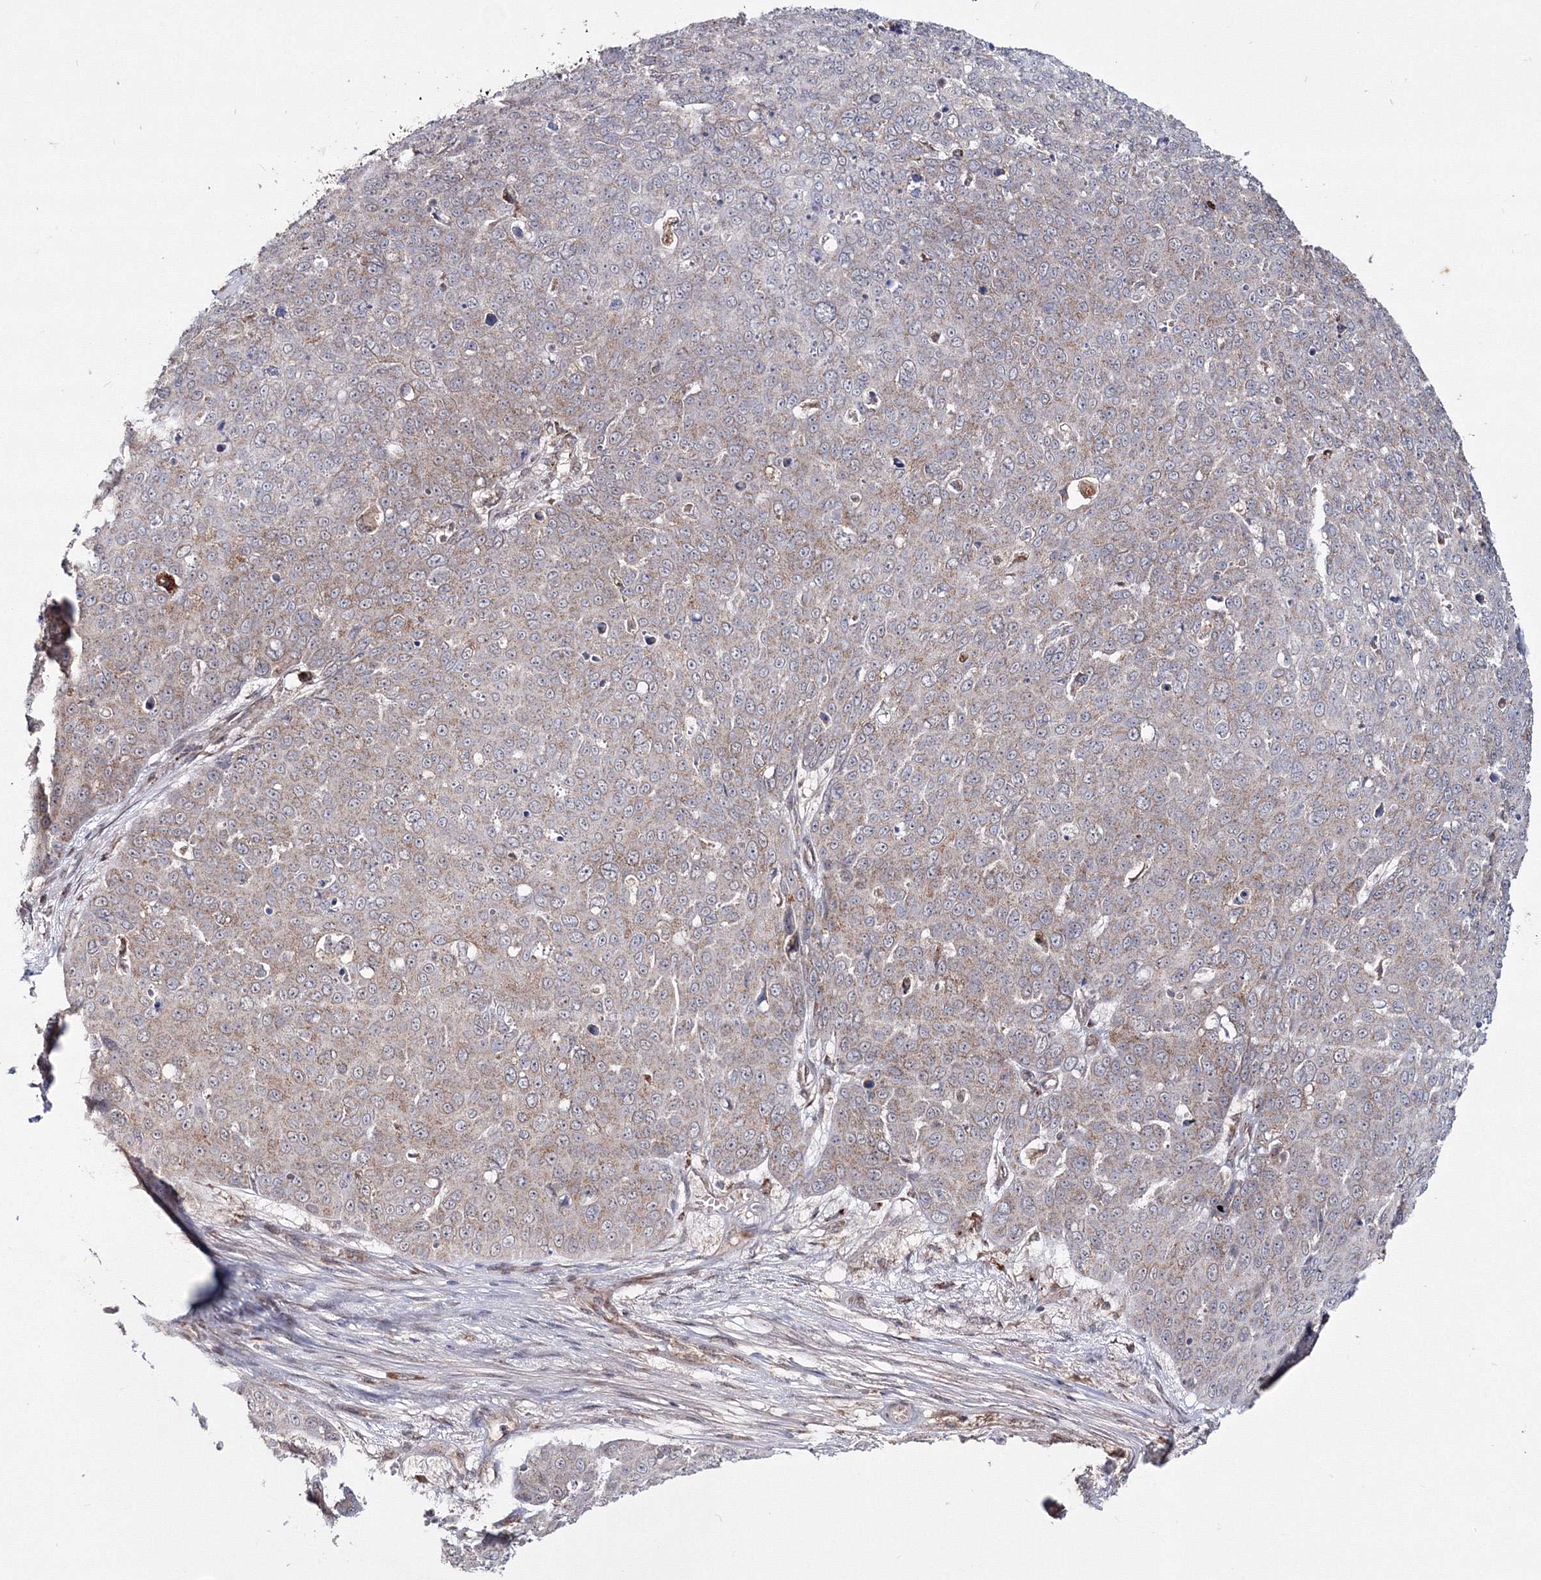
{"staining": {"intensity": "weak", "quantity": "25%-75%", "location": "cytoplasmic/membranous"}, "tissue": "skin cancer", "cell_type": "Tumor cells", "image_type": "cancer", "snomed": [{"axis": "morphology", "description": "Squamous cell carcinoma, NOS"}, {"axis": "topography", "description": "Skin"}], "caption": "Immunohistochemical staining of squamous cell carcinoma (skin) reveals low levels of weak cytoplasmic/membranous positivity in approximately 25%-75% of tumor cells. The staining is performed using DAB brown chromogen to label protein expression. The nuclei are counter-stained blue using hematoxylin.", "gene": "PEX13", "patient": {"sex": "male", "age": 71}}